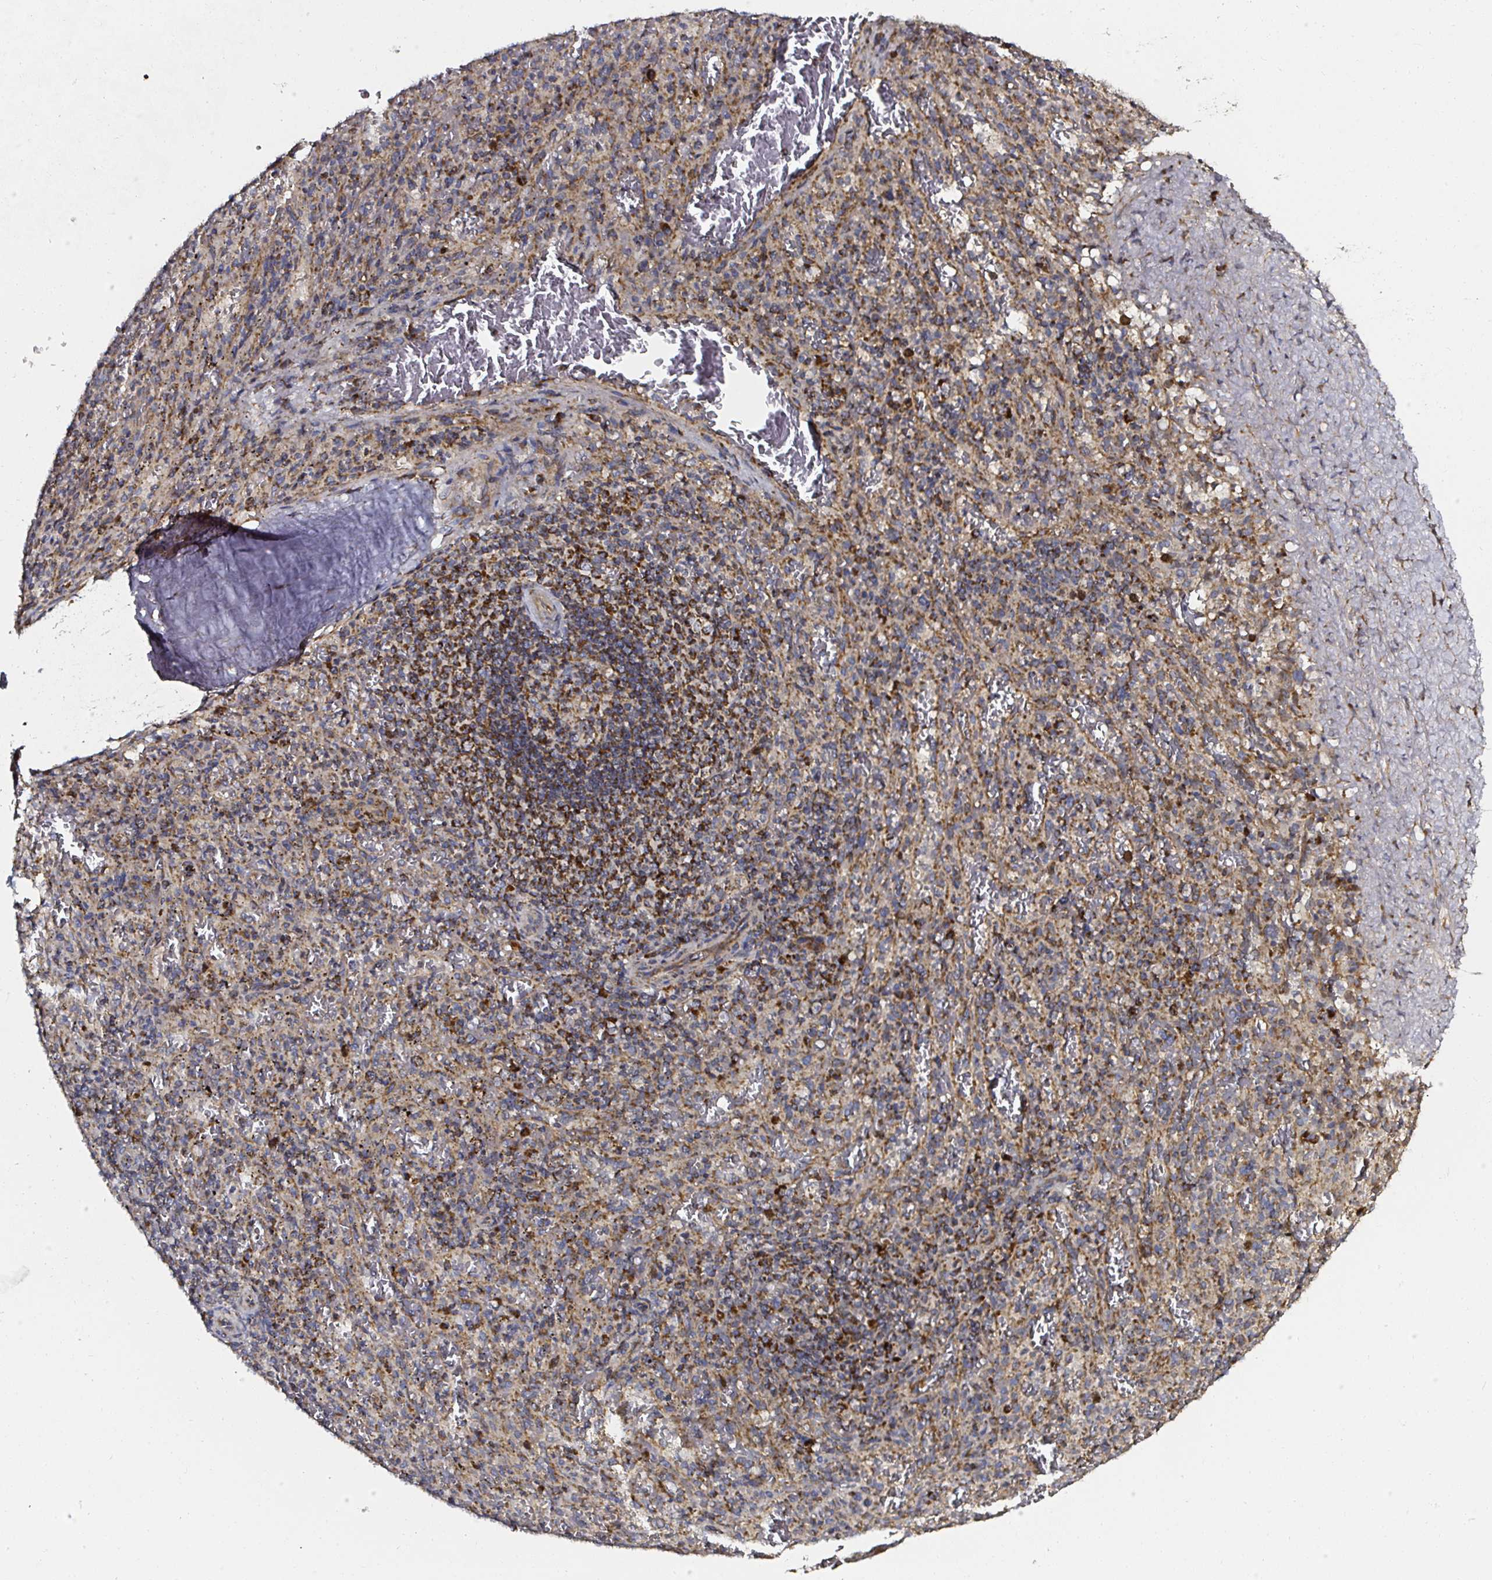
{"staining": {"intensity": "strong", "quantity": ">75%", "location": "cytoplasmic/membranous"}, "tissue": "spleen", "cell_type": "Cells in red pulp", "image_type": "normal", "snomed": [{"axis": "morphology", "description": "Normal tissue, NOS"}, {"axis": "topography", "description": "Spleen"}], "caption": "Protein staining displays strong cytoplasmic/membranous staining in approximately >75% of cells in red pulp in unremarkable spleen.", "gene": "ATAD3A", "patient": {"sex": "male", "age": 57}}